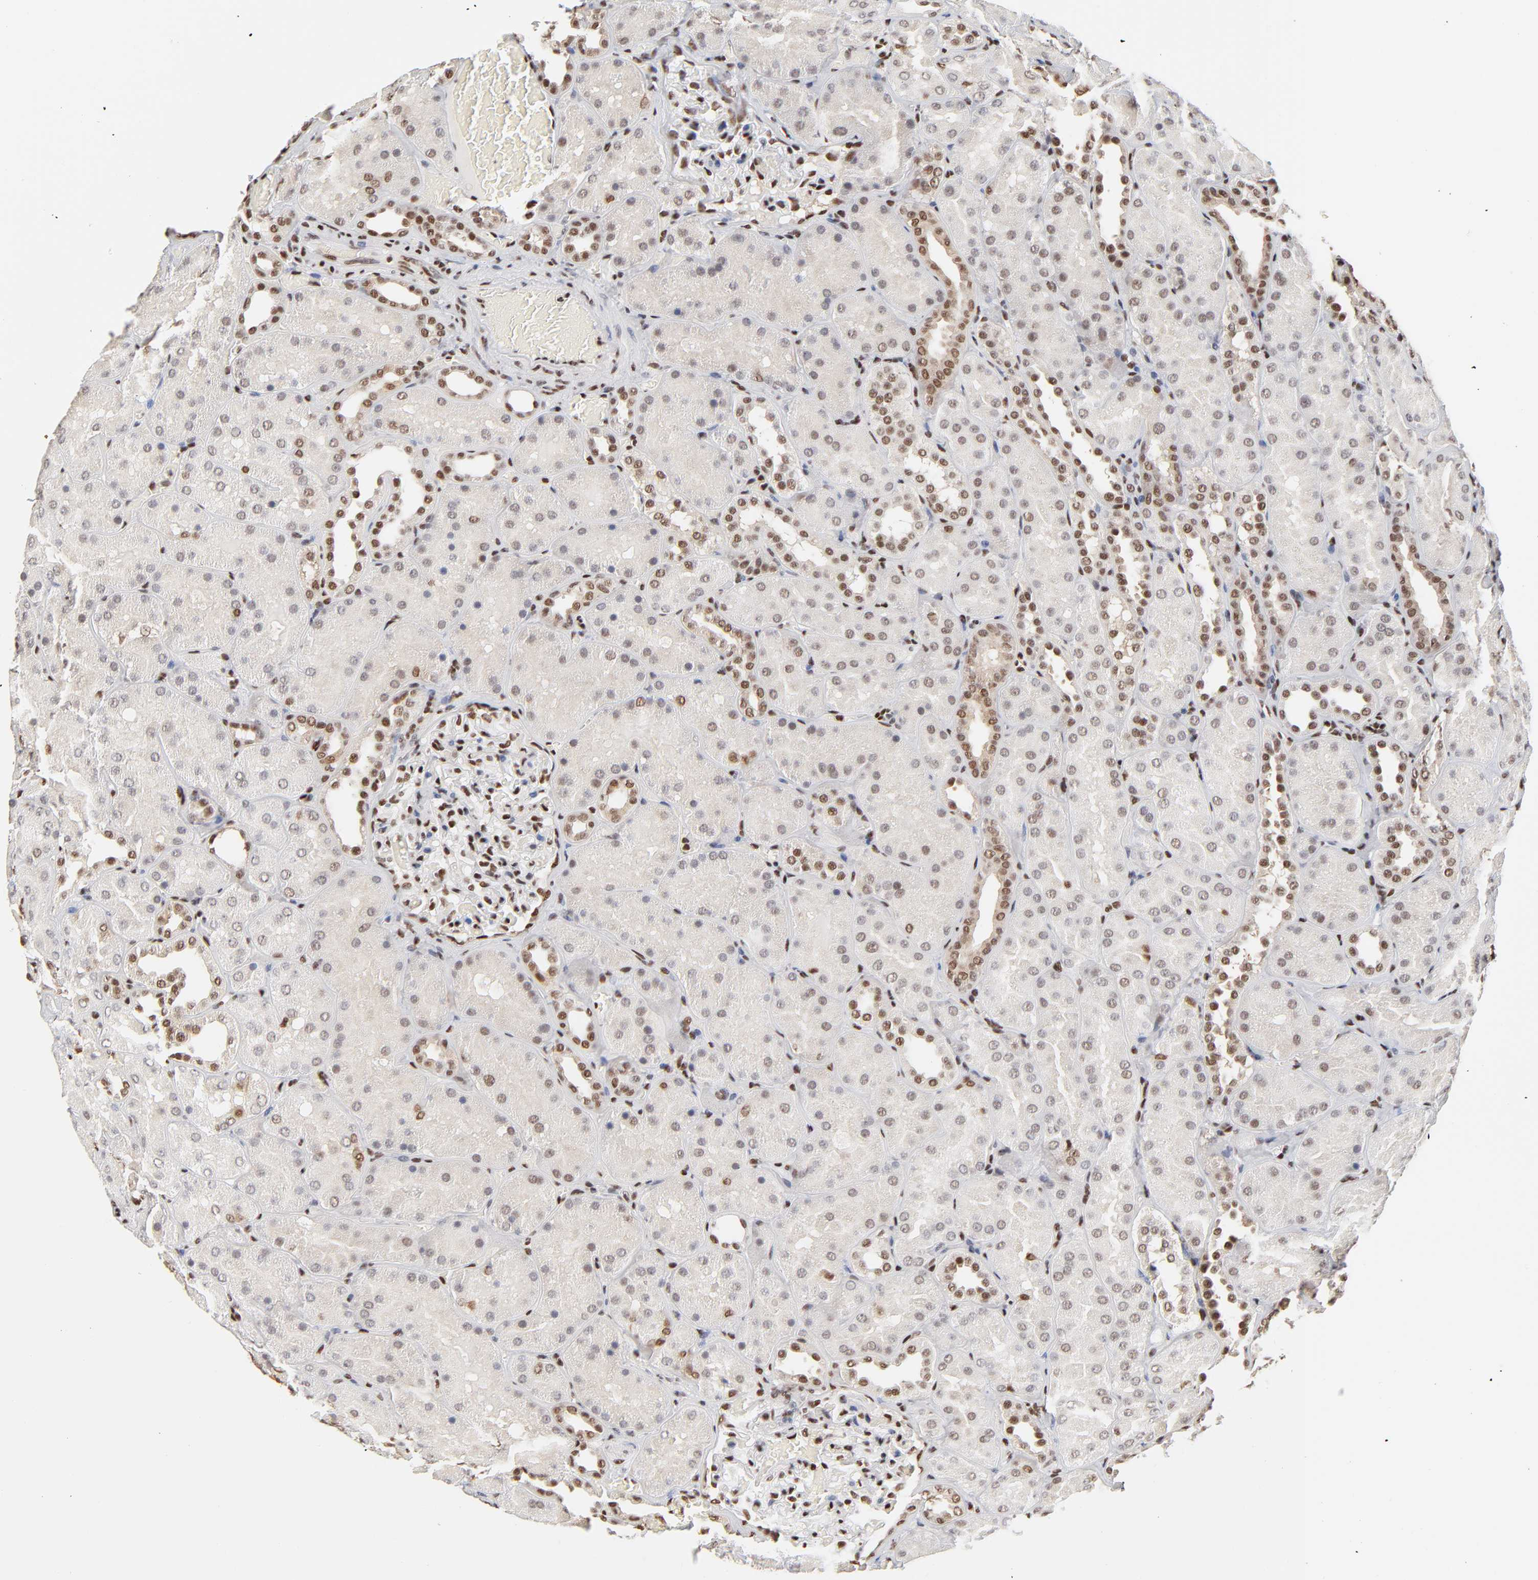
{"staining": {"intensity": "moderate", "quantity": "25%-75%", "location": "nuclear"}, "tissue": "kidney", "cell_type": "Cells in glomeruli", "image_type": "normal", "snomed": [{"axis": "morphology", "description": "Normal tissue, NOS"}, {"axis": "topography", "description": "Kidney"}], "caption": "A histopathology image showing moderate nuclear staining in approximately 25%-75% of cells in glomeruli in benign kidney, as visualized by brown immunohistochemical staining.", "gene": "CREB1", "patient": {"sex": "male", "age": 28}}